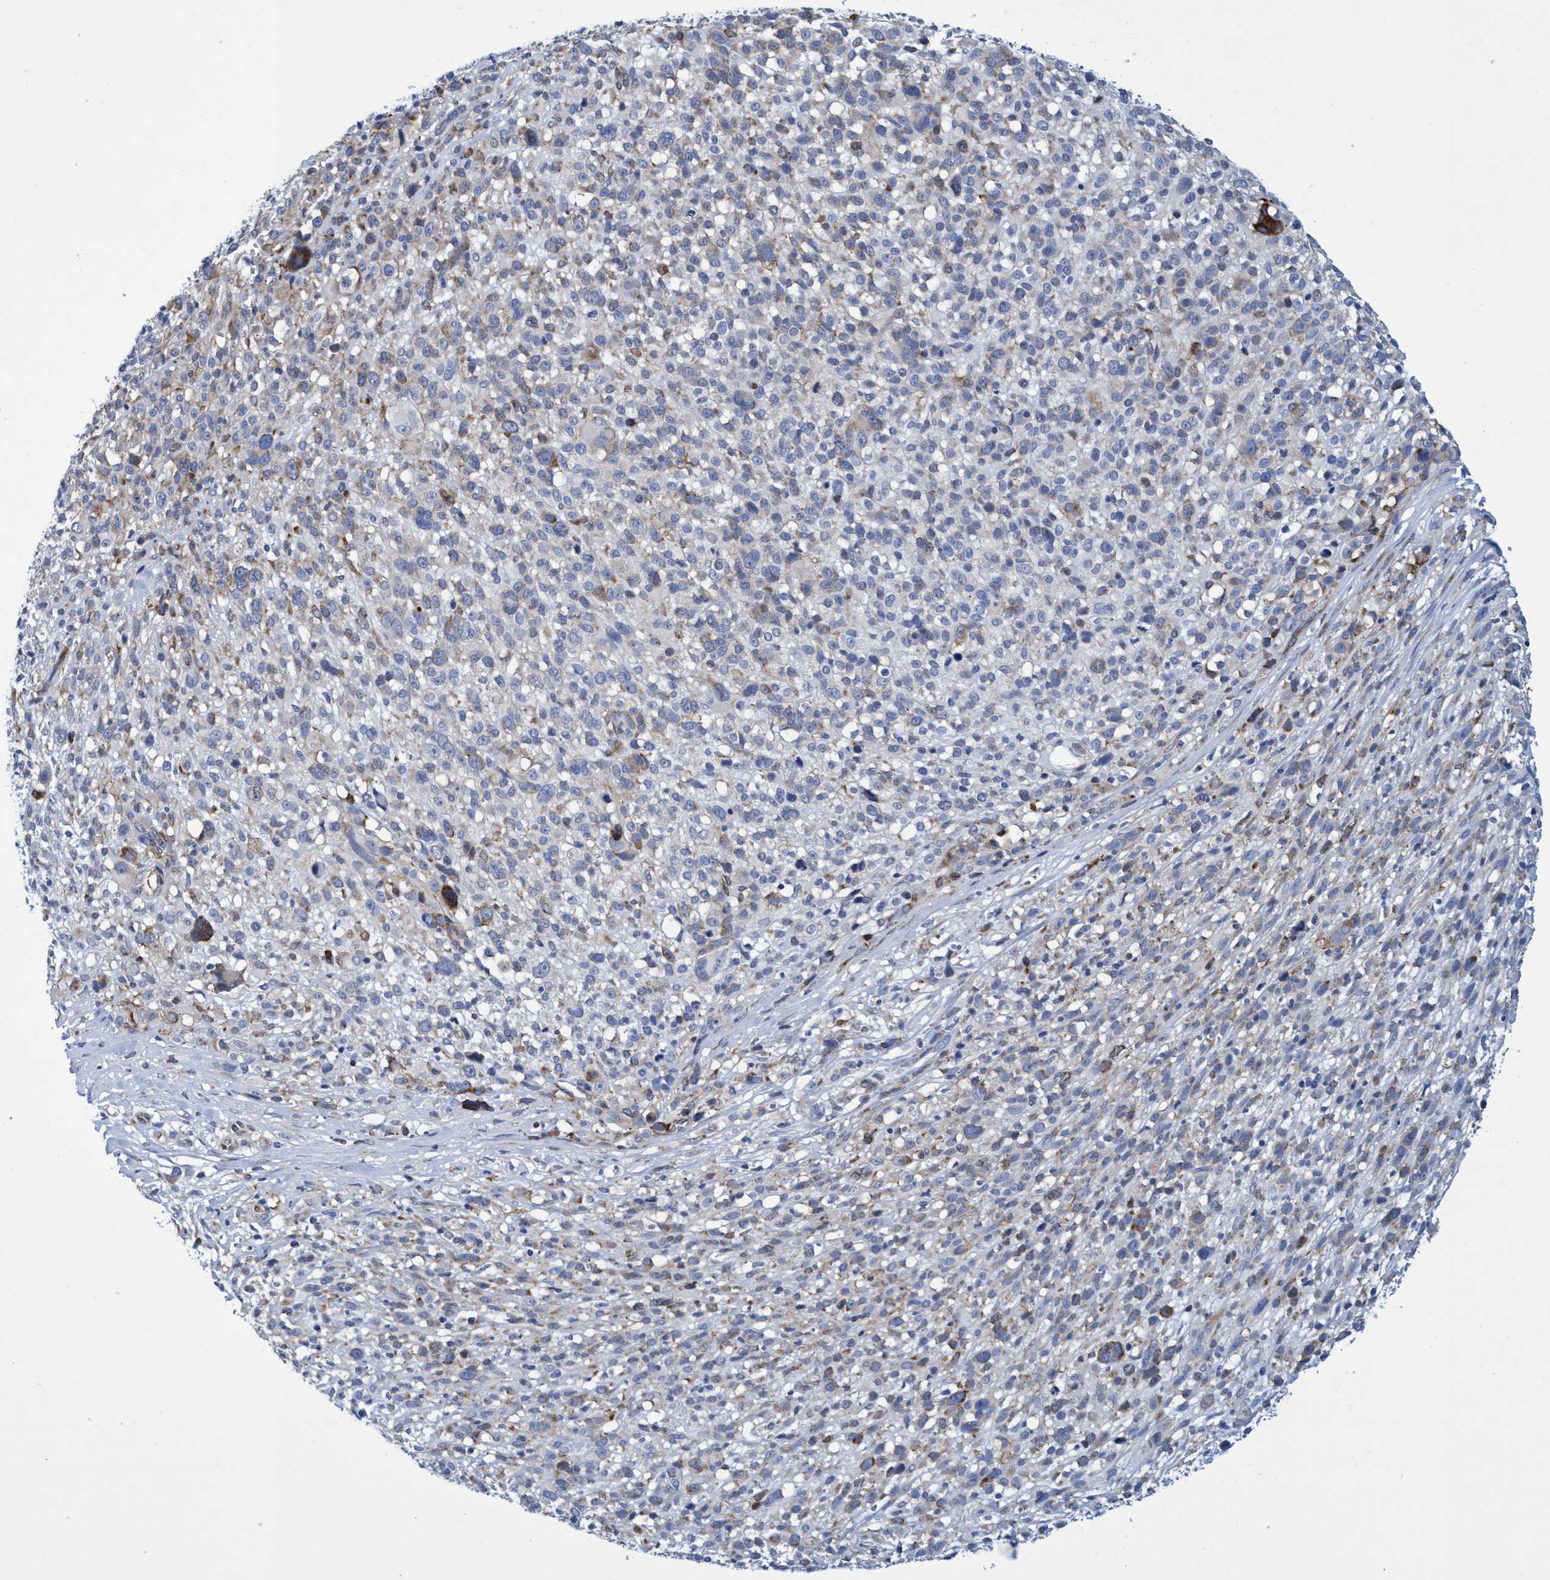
{"staining": {"intensity": "weak", "quantity": "<25%", "location": "cytoplasmic/membranous"}, "tissue": "melanoma", "cell_type": "Tumor cells", "image_type": "cancer", "snomed": [{"axis": "morphology", "description": "Malignant melanoma, NOS"}, {"axis": "topography", "description": "Skin"}], "caption": "Tumor cells show no significant protein positivity in malignant melanoma. (DAB (3,3'-diaminobenzidine) immunohistochemistry (IHC) visualized using brightfield microscopy, high magnification).", "gene": "R3HCC1", "patient": {"sex": "female", "age": 55}}